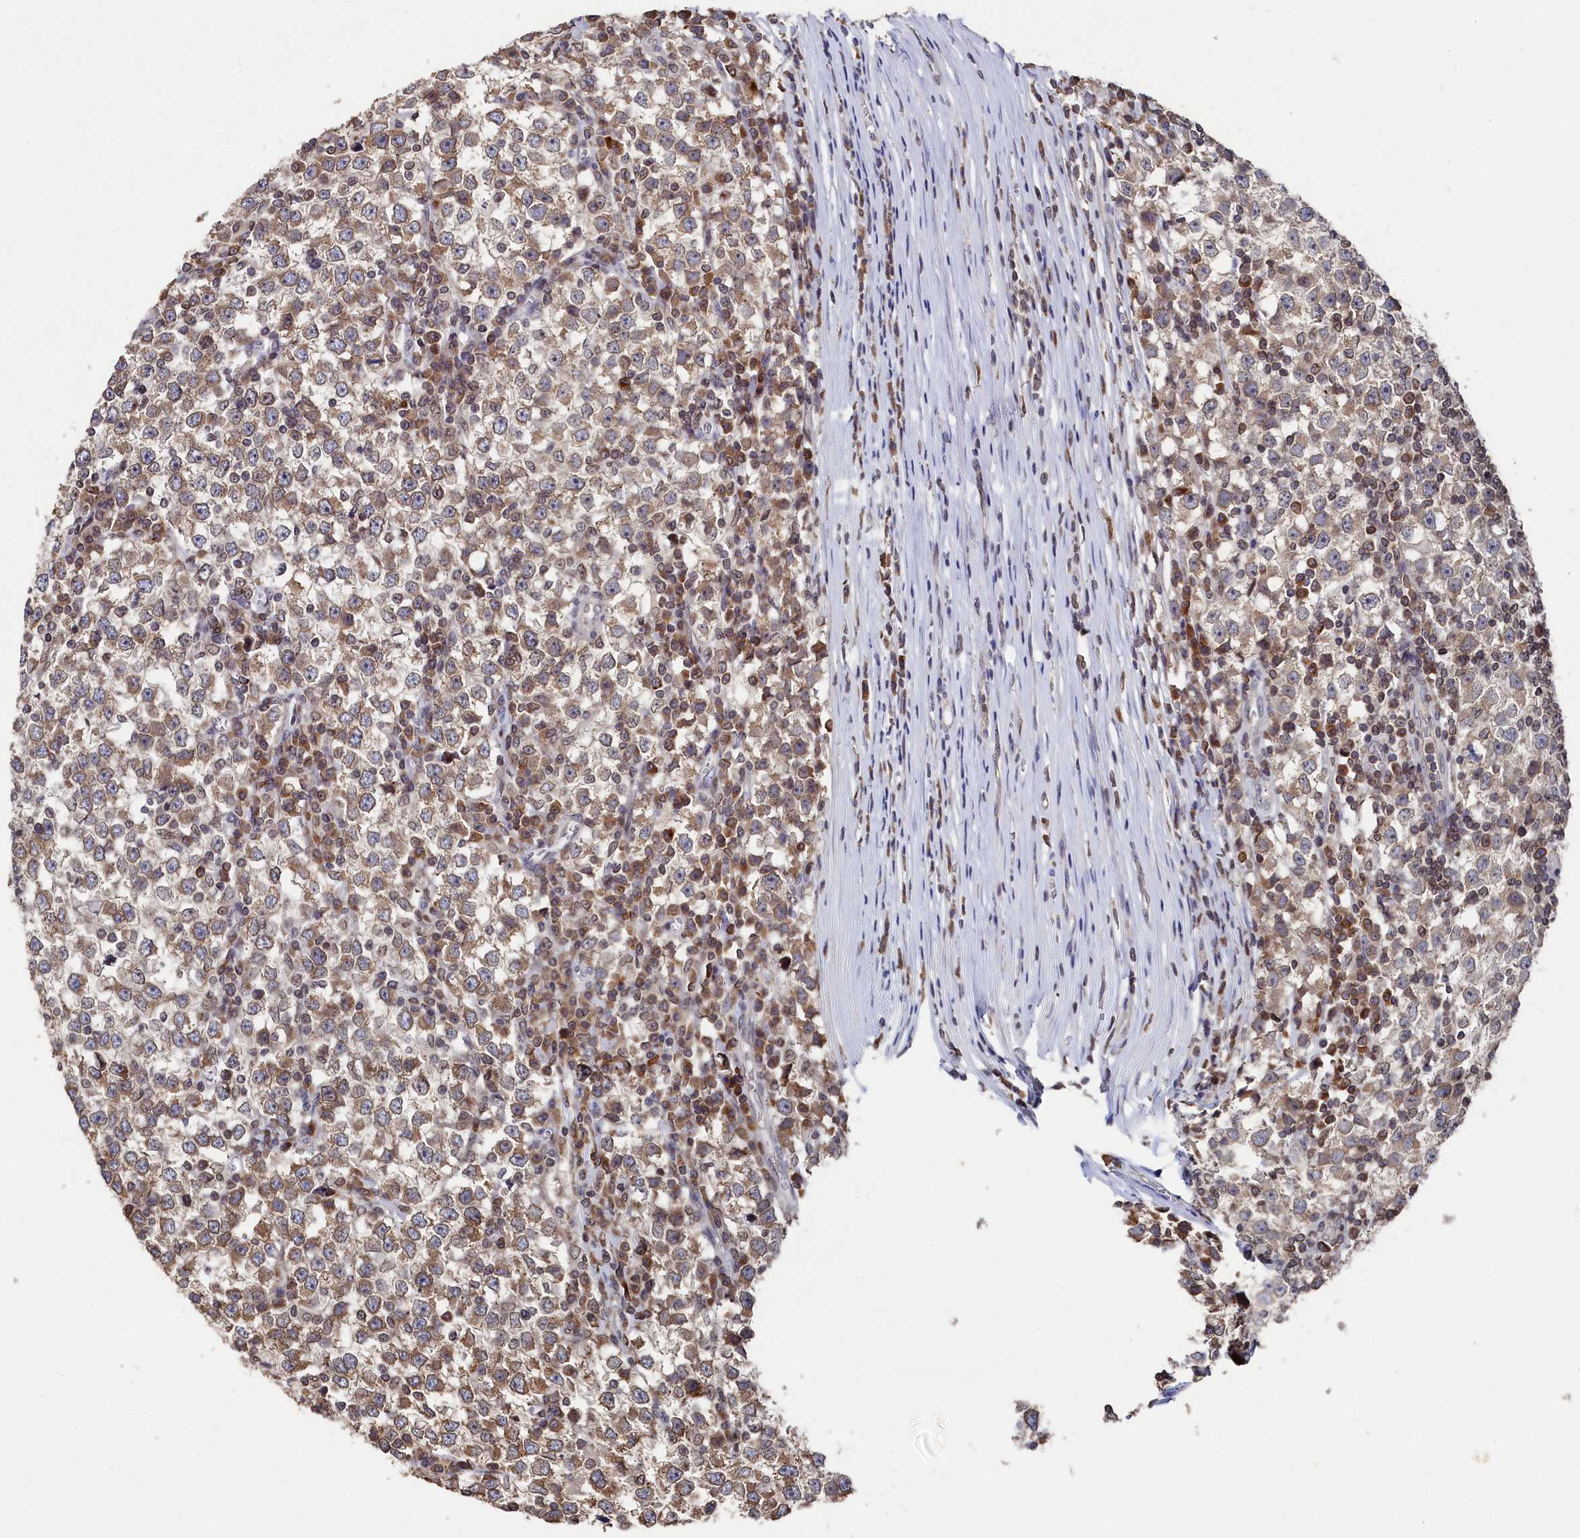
{"staining": {"intensity": "moderate", "quantity": ">75%", "location": "cytoplasmic/membranous,nuclear"}, "tissue": "testis cancer", "cell_type": "Tumor cells", "image_type": "cancer", "snomed": [{"axis": "morphology", "description": "Seminoma, NOS"}, {"axis": "topography", "description": "Testis"}], "caption": "The image demonstrates immunohistochemical staining of testis cancer (seminoma). There is moderate cytoplasmic/membranous and nuclear staining is seen in approximately >75% of tumor cells. The staining was performed using DAB, with brown indicating positive protein expression. Nuclei are stained blue with hematoxylin.", "gene": "ANKEF1", "patient": {"sex": "male", "age": 65}}